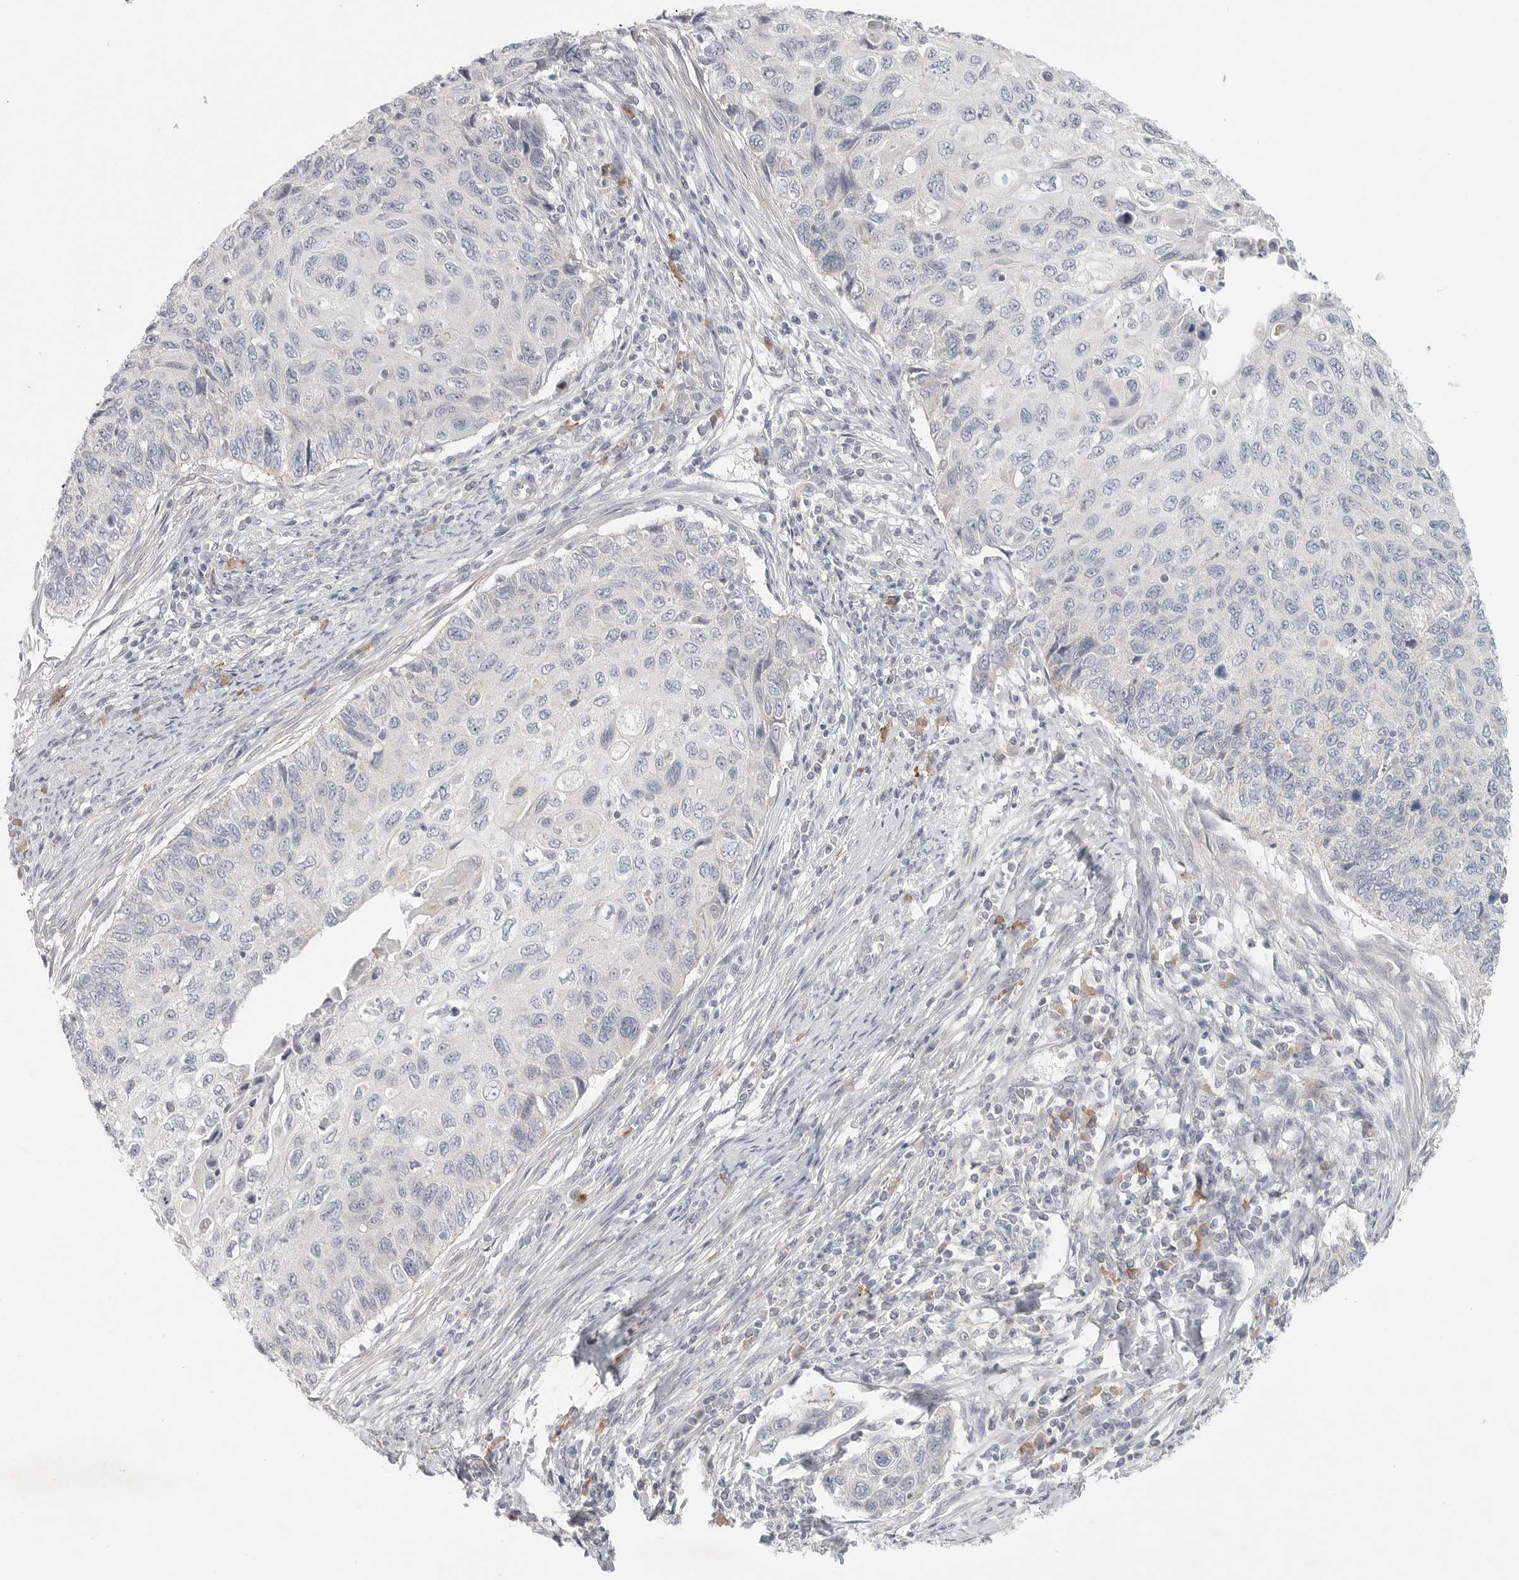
{"staining": {"intensity": "negative", "quantity": "none", "location": "none"}, "tissue": "cervical cancer", "cell_type": "Tumor cells", "image_type": "cancer", "snomed": [{"axis": "morphology", "description": "Squamous cell carcinoma, NOS"}, {"axis": "topography", "description": "Cervix"}], "caption": "An image of human cervical squamous cell carcinoma is negative for staining in tumor cells.", "gene": "SLC25A36", "patient": {"sex": "female", "age": 70}}